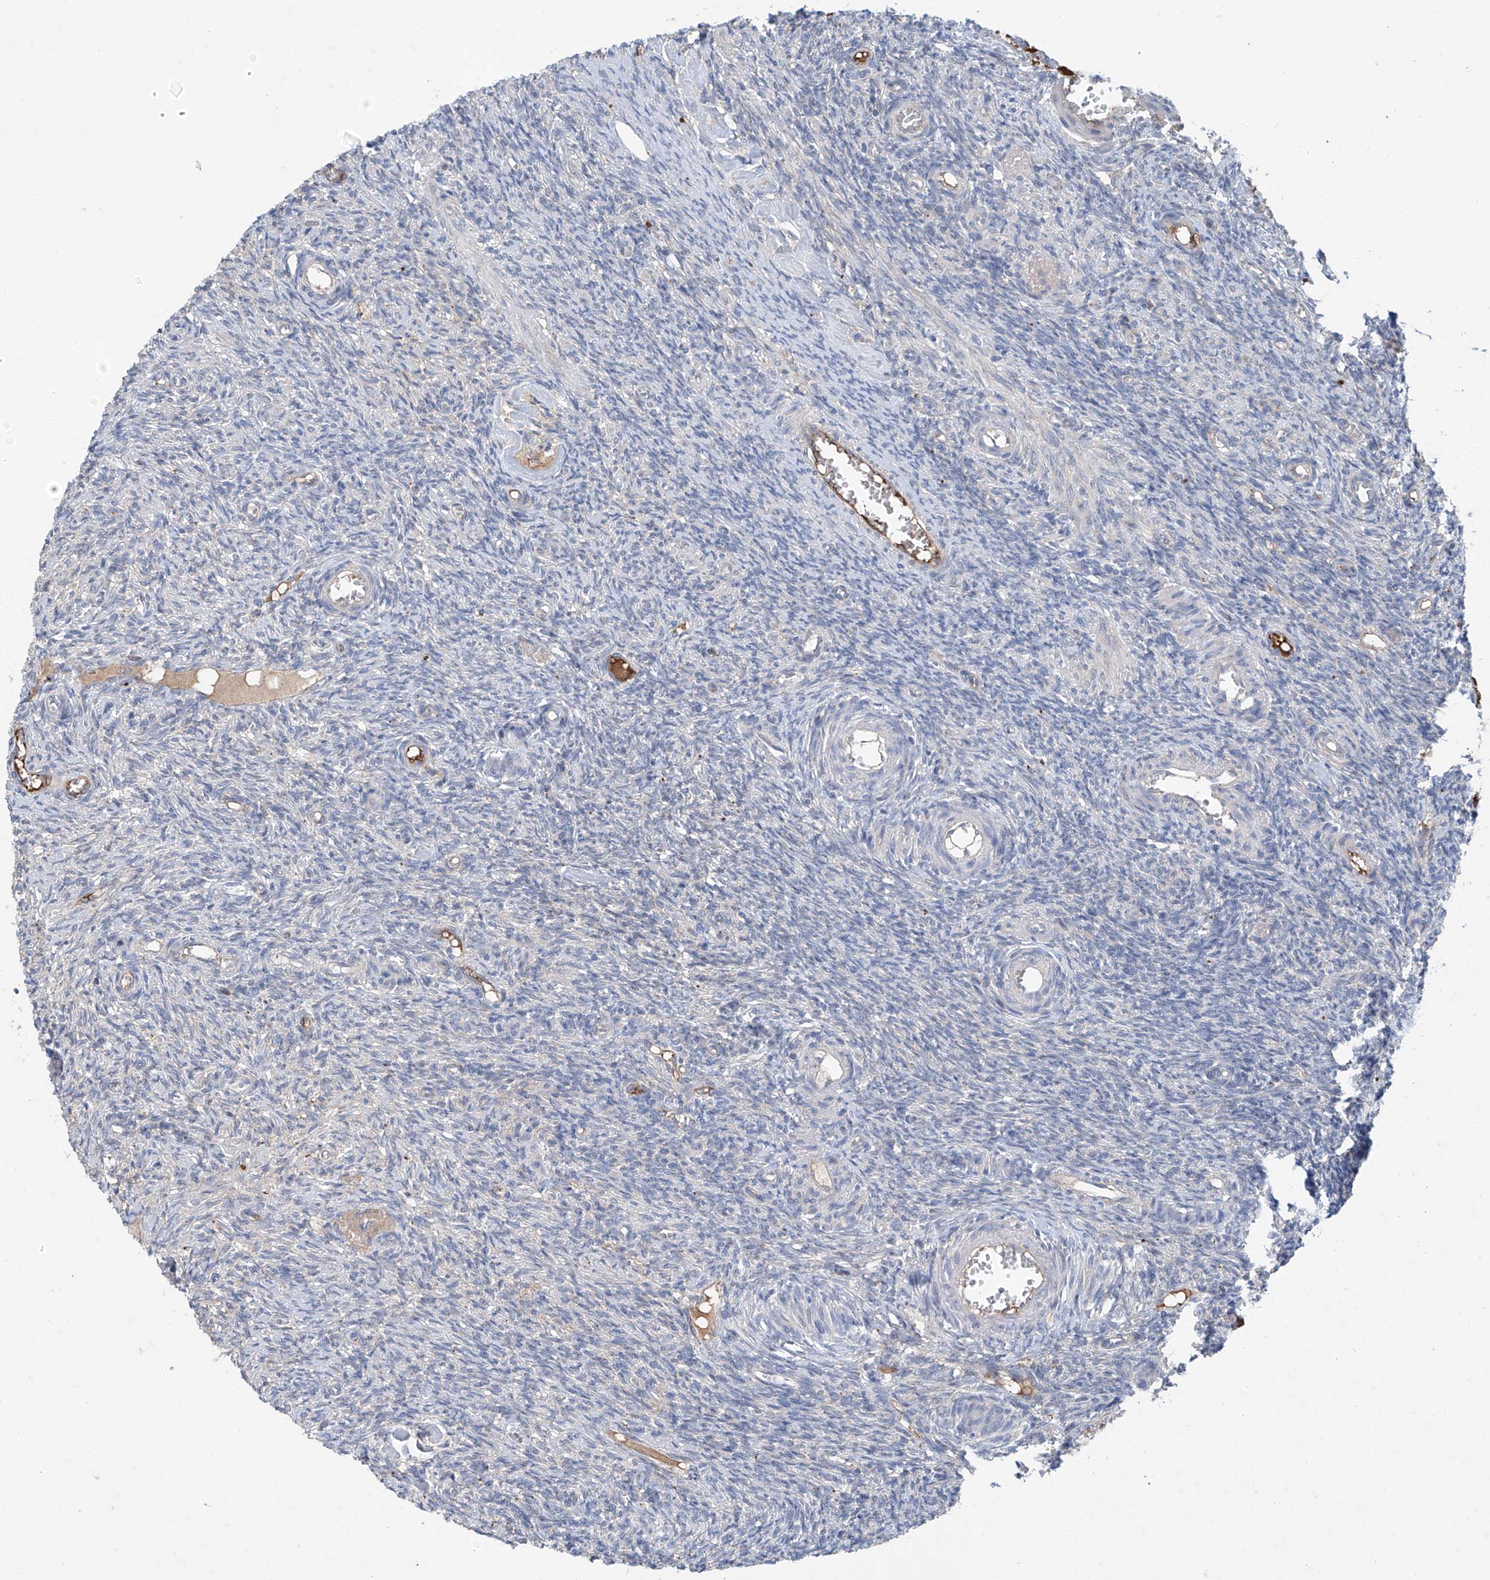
{"staining": {"intensity": "strong", "quantity": ">75%", "location": "cytoplasmic/membranous"}, "tissue": "ovary", "cell_type": "Follicle cells", "image_type": "normal", "snomed": [{"axis": "morphology", "description": "Normal tissue, NOS"}, {"axis": "topography", "description": "Ovary"}], "caption": "Ovary stained with a brown dye exhibits strong cytoplasmic/membranous positive expression in approximately >75% of follicle cells.", "gene": "SIX4", "patient": {"sex": "female", "age": 27}}